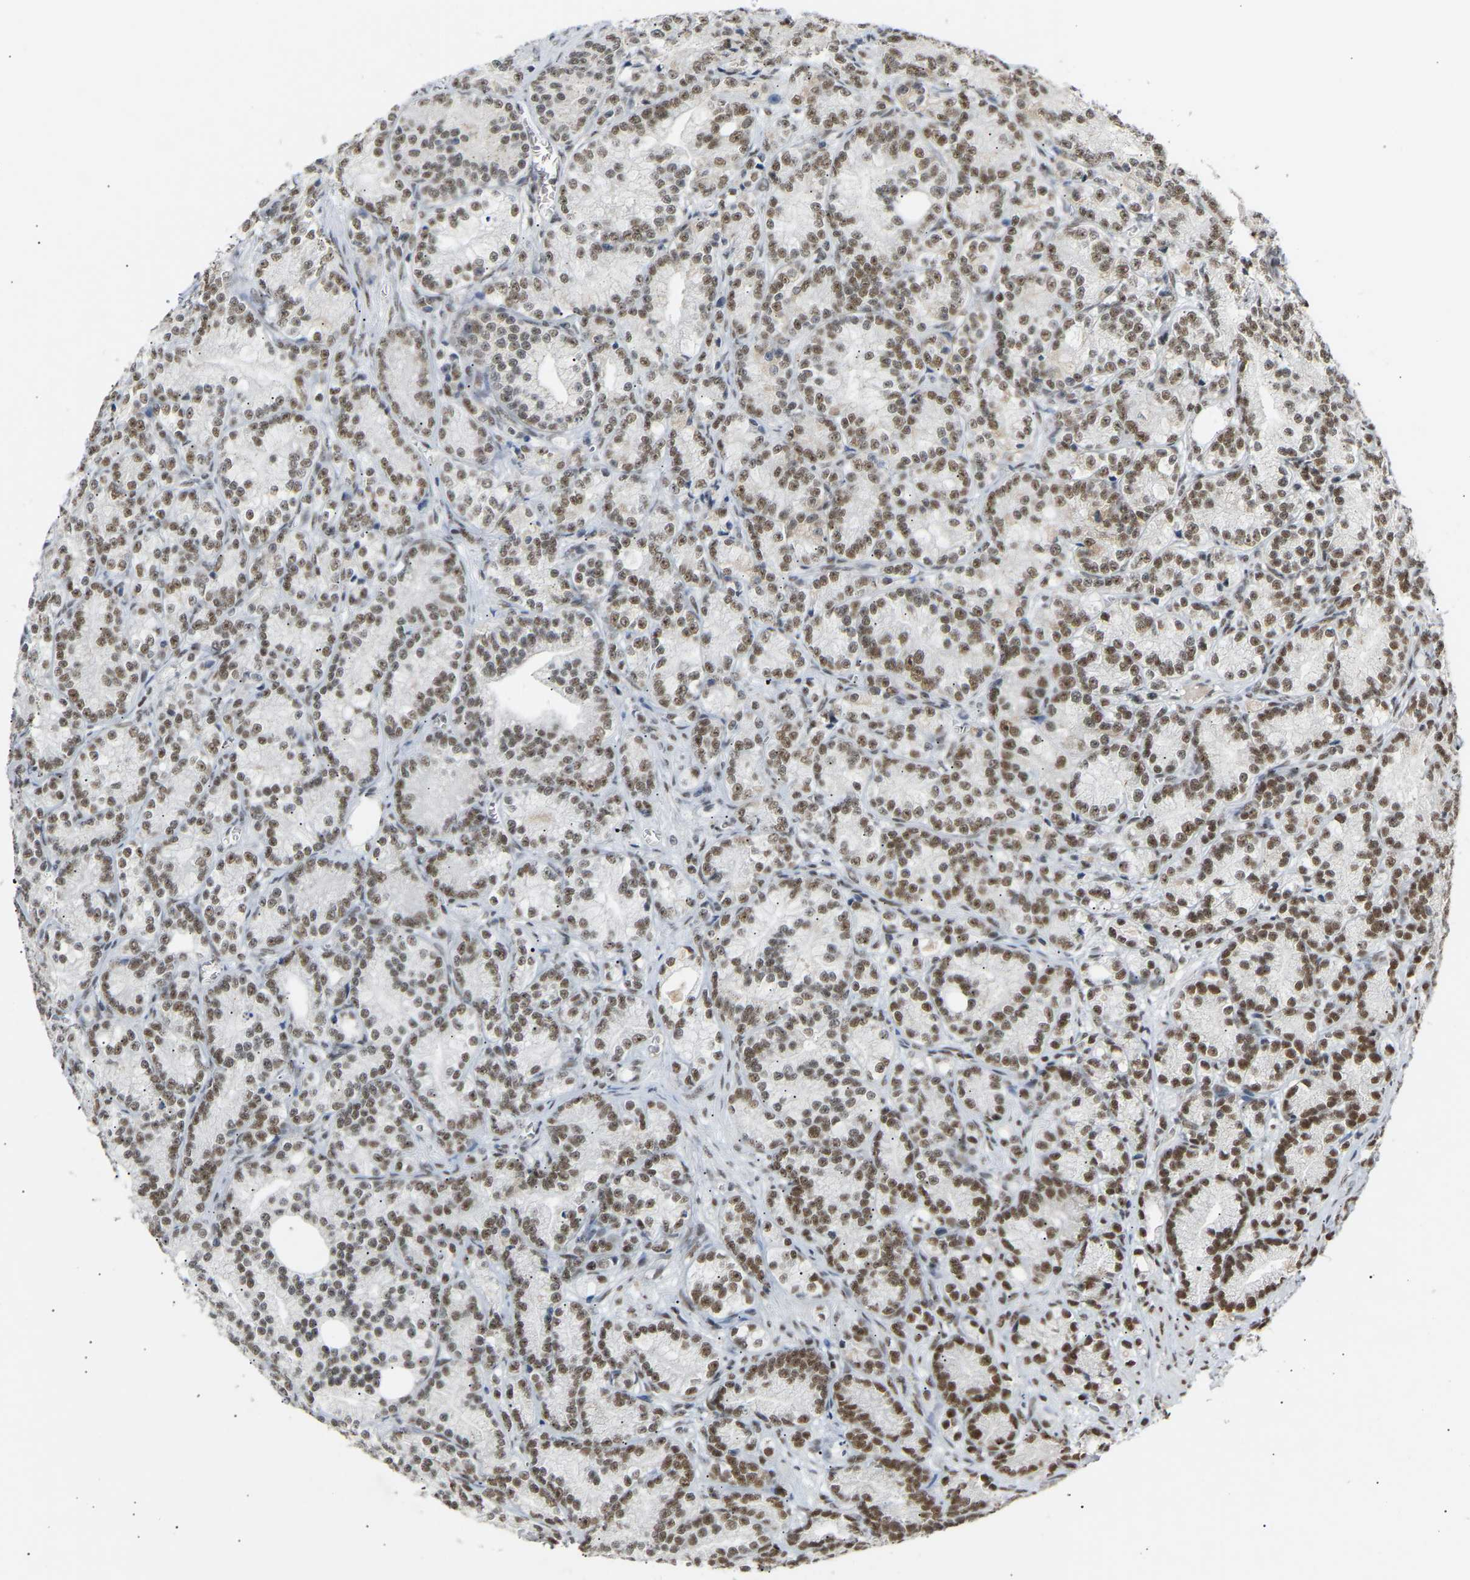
{"staining": {"intensity": "moderate", "quantity": ">75%", "location": "nuclear"}, "tissue": "prostate cancer", "cell_type": "Tumor cells", "image_type": "cancer", "snomed": [{"axis": "morphology", "description": "Adenocarcinoma, Low grade"}, {"axis": "topography", "description": "Prostate"}], "caption": "Immunohistochemical staining of human adenocarcinoma (low-grade) (prostate) exhibits medium levels of moderate nuclear staining in about >75% of tumor cells.", "gene": "NELFB", "patient": {"sex": "male", "age": 89}}